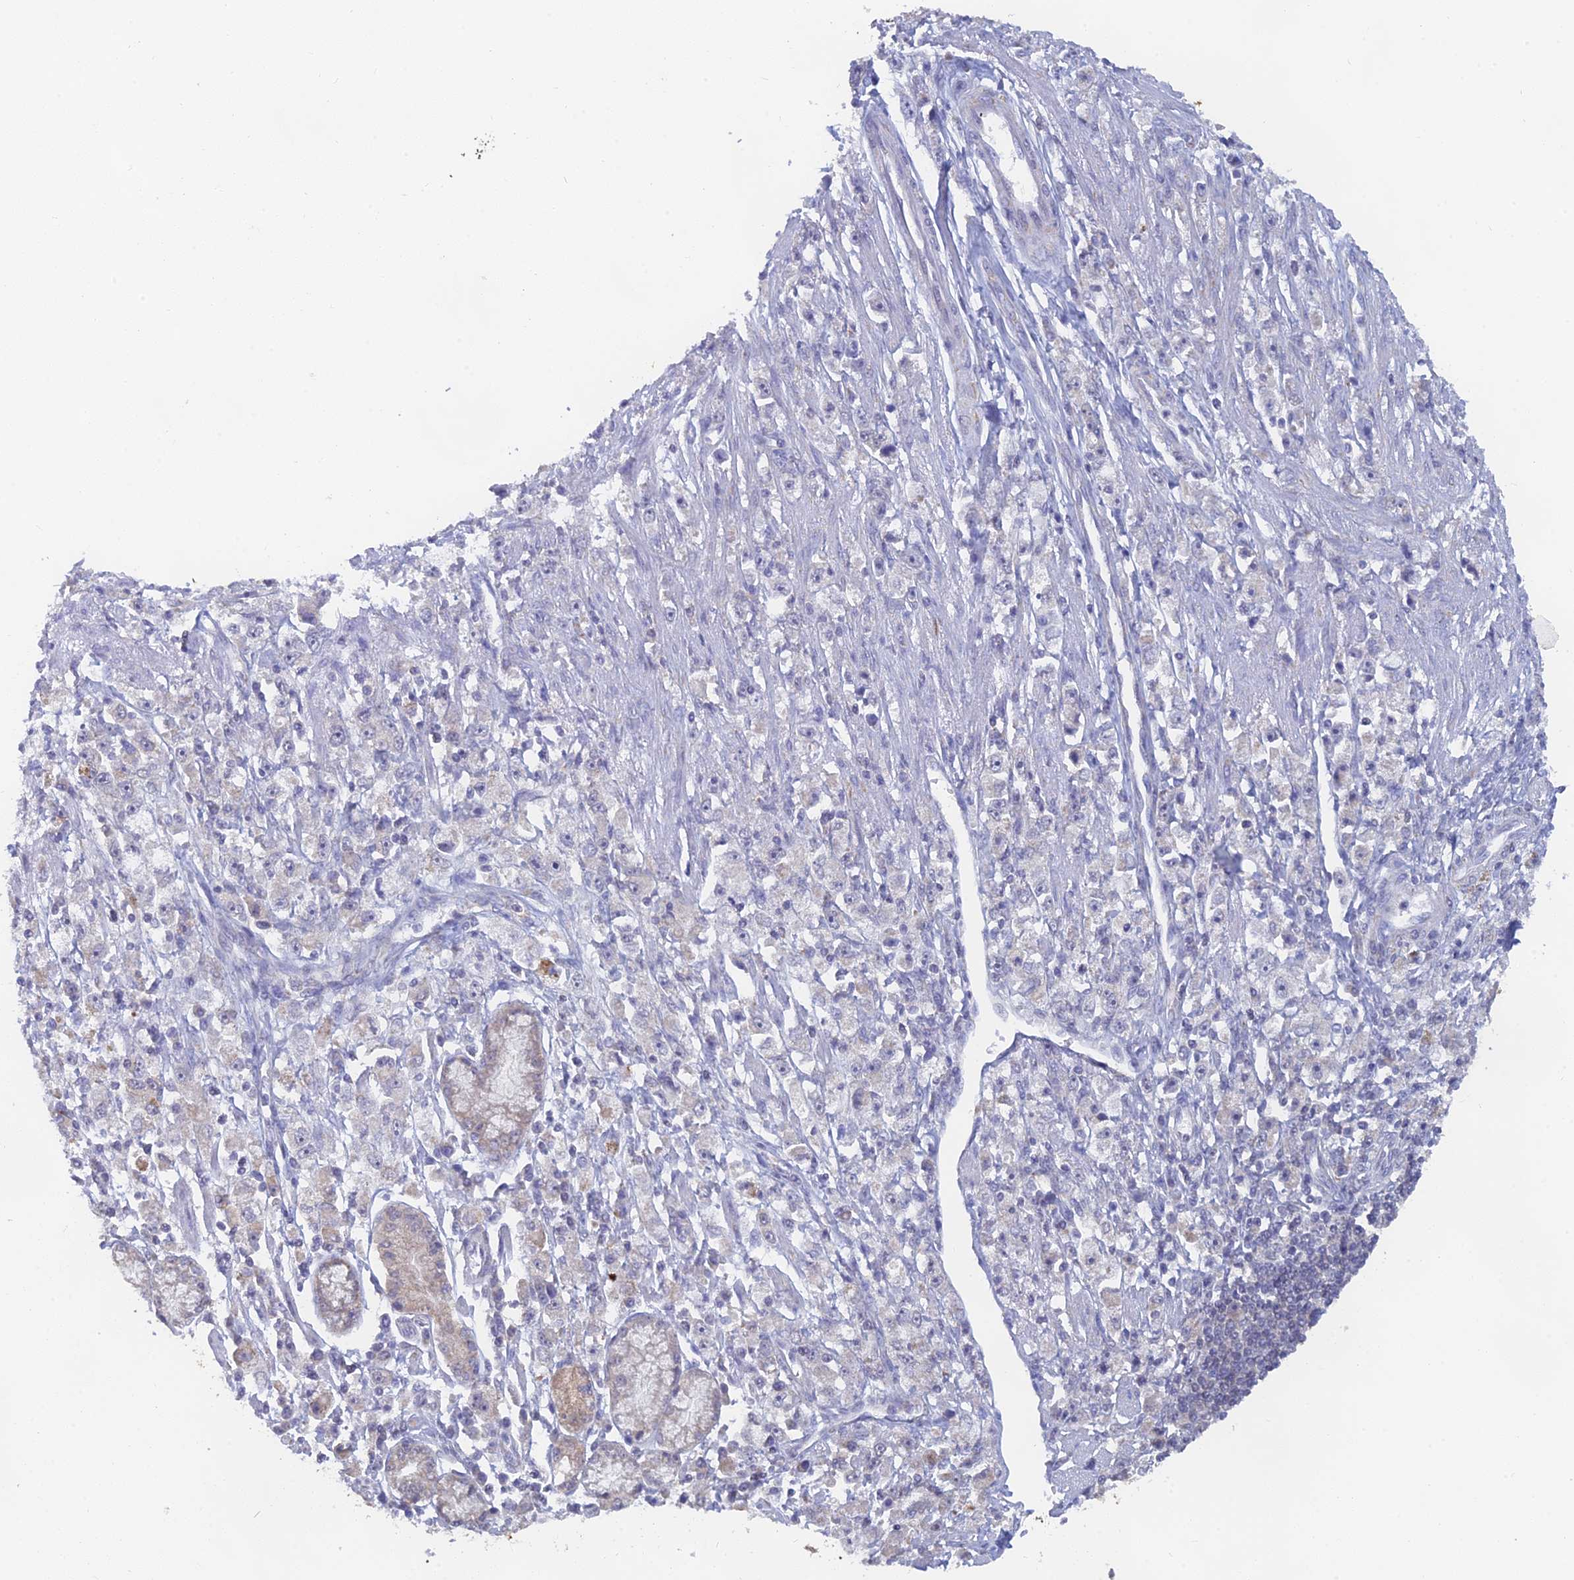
{"staining": {"intensity": "negative", "quantity": "none", "location": "none"}, "tissue": "stomach cancer", "cell_type": "Tumor cells", "image_type": "cancer", "snomed": [{"axis": "morphology", "description": "Adenocarcinoma, NOS"}, {"axis": "topography", "description": "Stomach"}], "caption": "The immunohistochemistry histopathology image has no significant positivity in tumor cells of stomach adenocarcinoma tissue.", "gene": "LRIF1", "patient": {"sex": "female", "age": 59}}